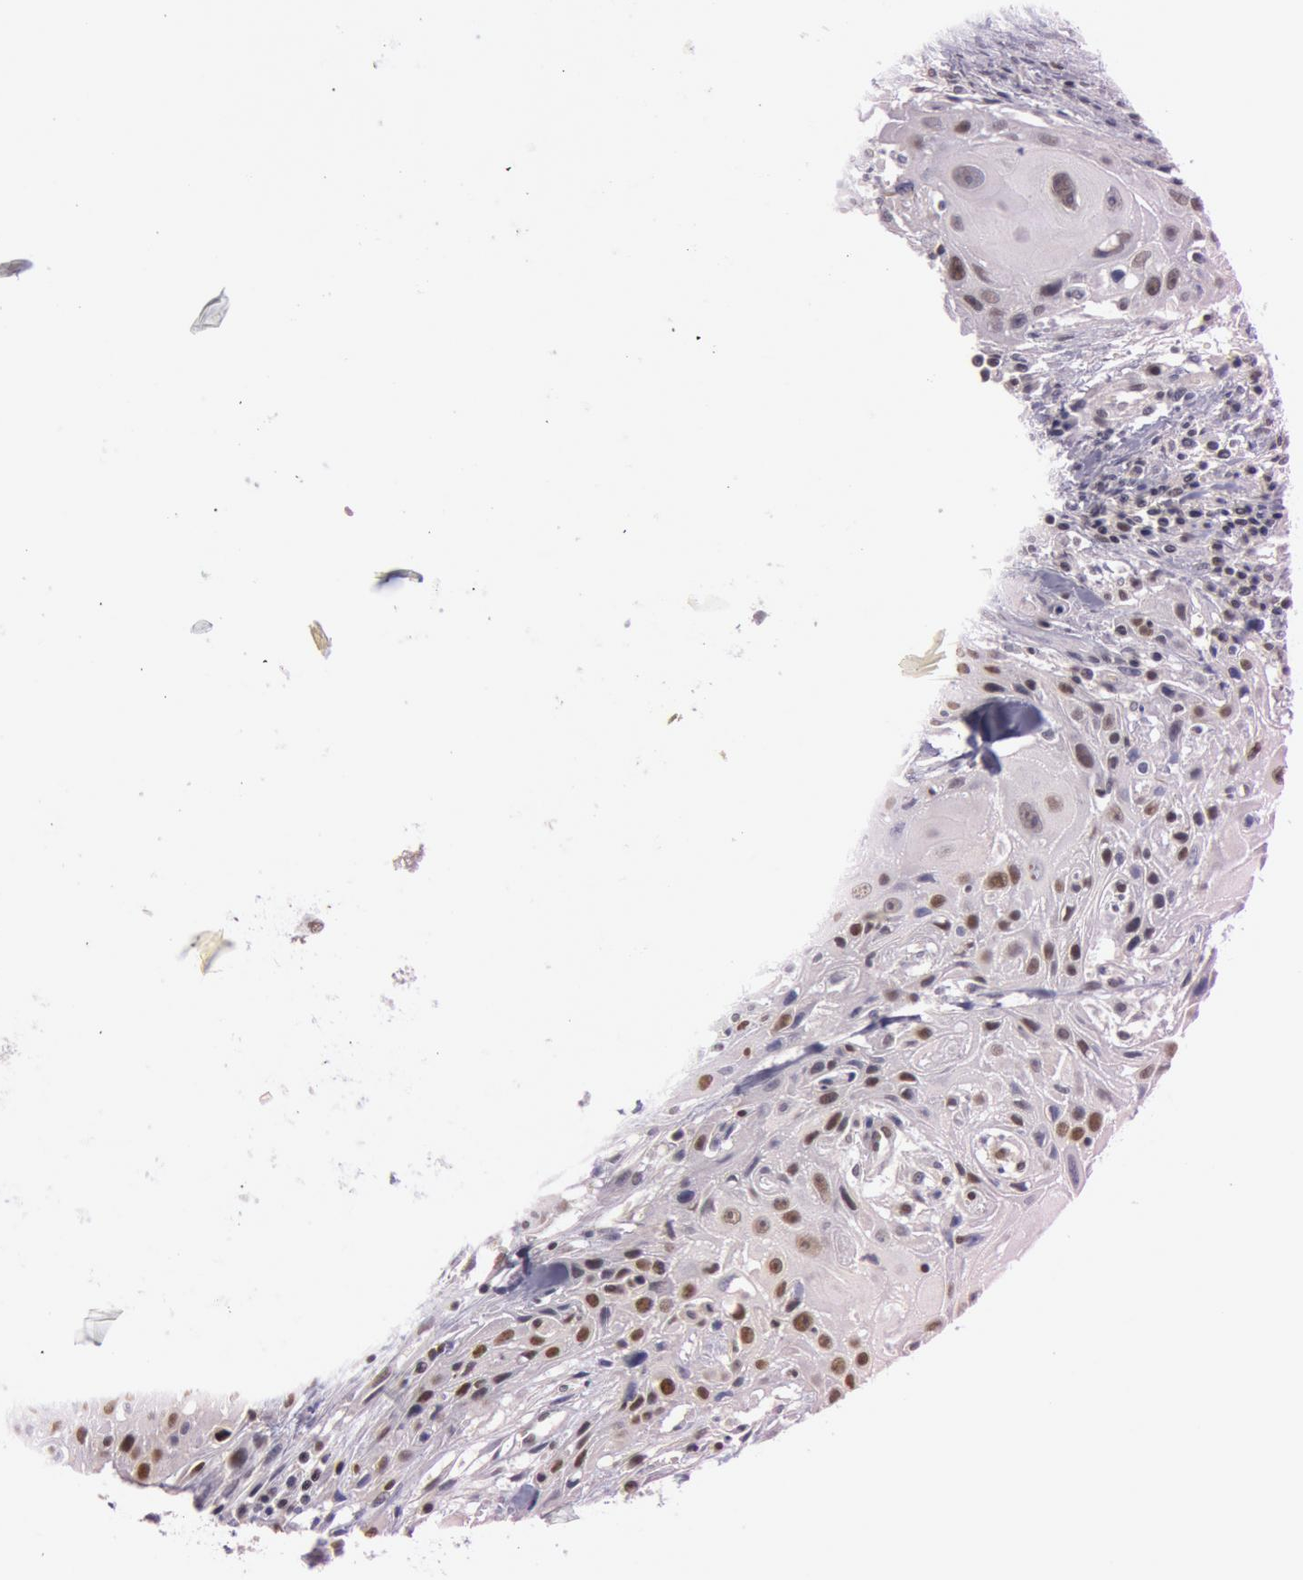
{"staining": {"intensity": "moderate", "quantity": ">75%", "location": "nuclear"}, "tissue": "head and neck cancer", "cell_type": "Tumor cells", "image_type": "cancer", "snomed": [{"axis": "morphology", "description": "Squamous cell carcinoma, NOS"}, {"axis": "morphology", "description": "Squamous cell carcinoma, metastatic, NOS"}, {"axis": "topography", "description": "Lymph node"}, {"axis": "topography", "description": "Salivary gland"}, {"axis": "topography", "description": "Head-Neck"}], "caption": "Human head and neck cancer stained with a brown dye exhibits moderate nuclear positive positivity in about >75% of tumor cells.", "gene": "TASL", "patient": {"sex": "female", "age": 74}}